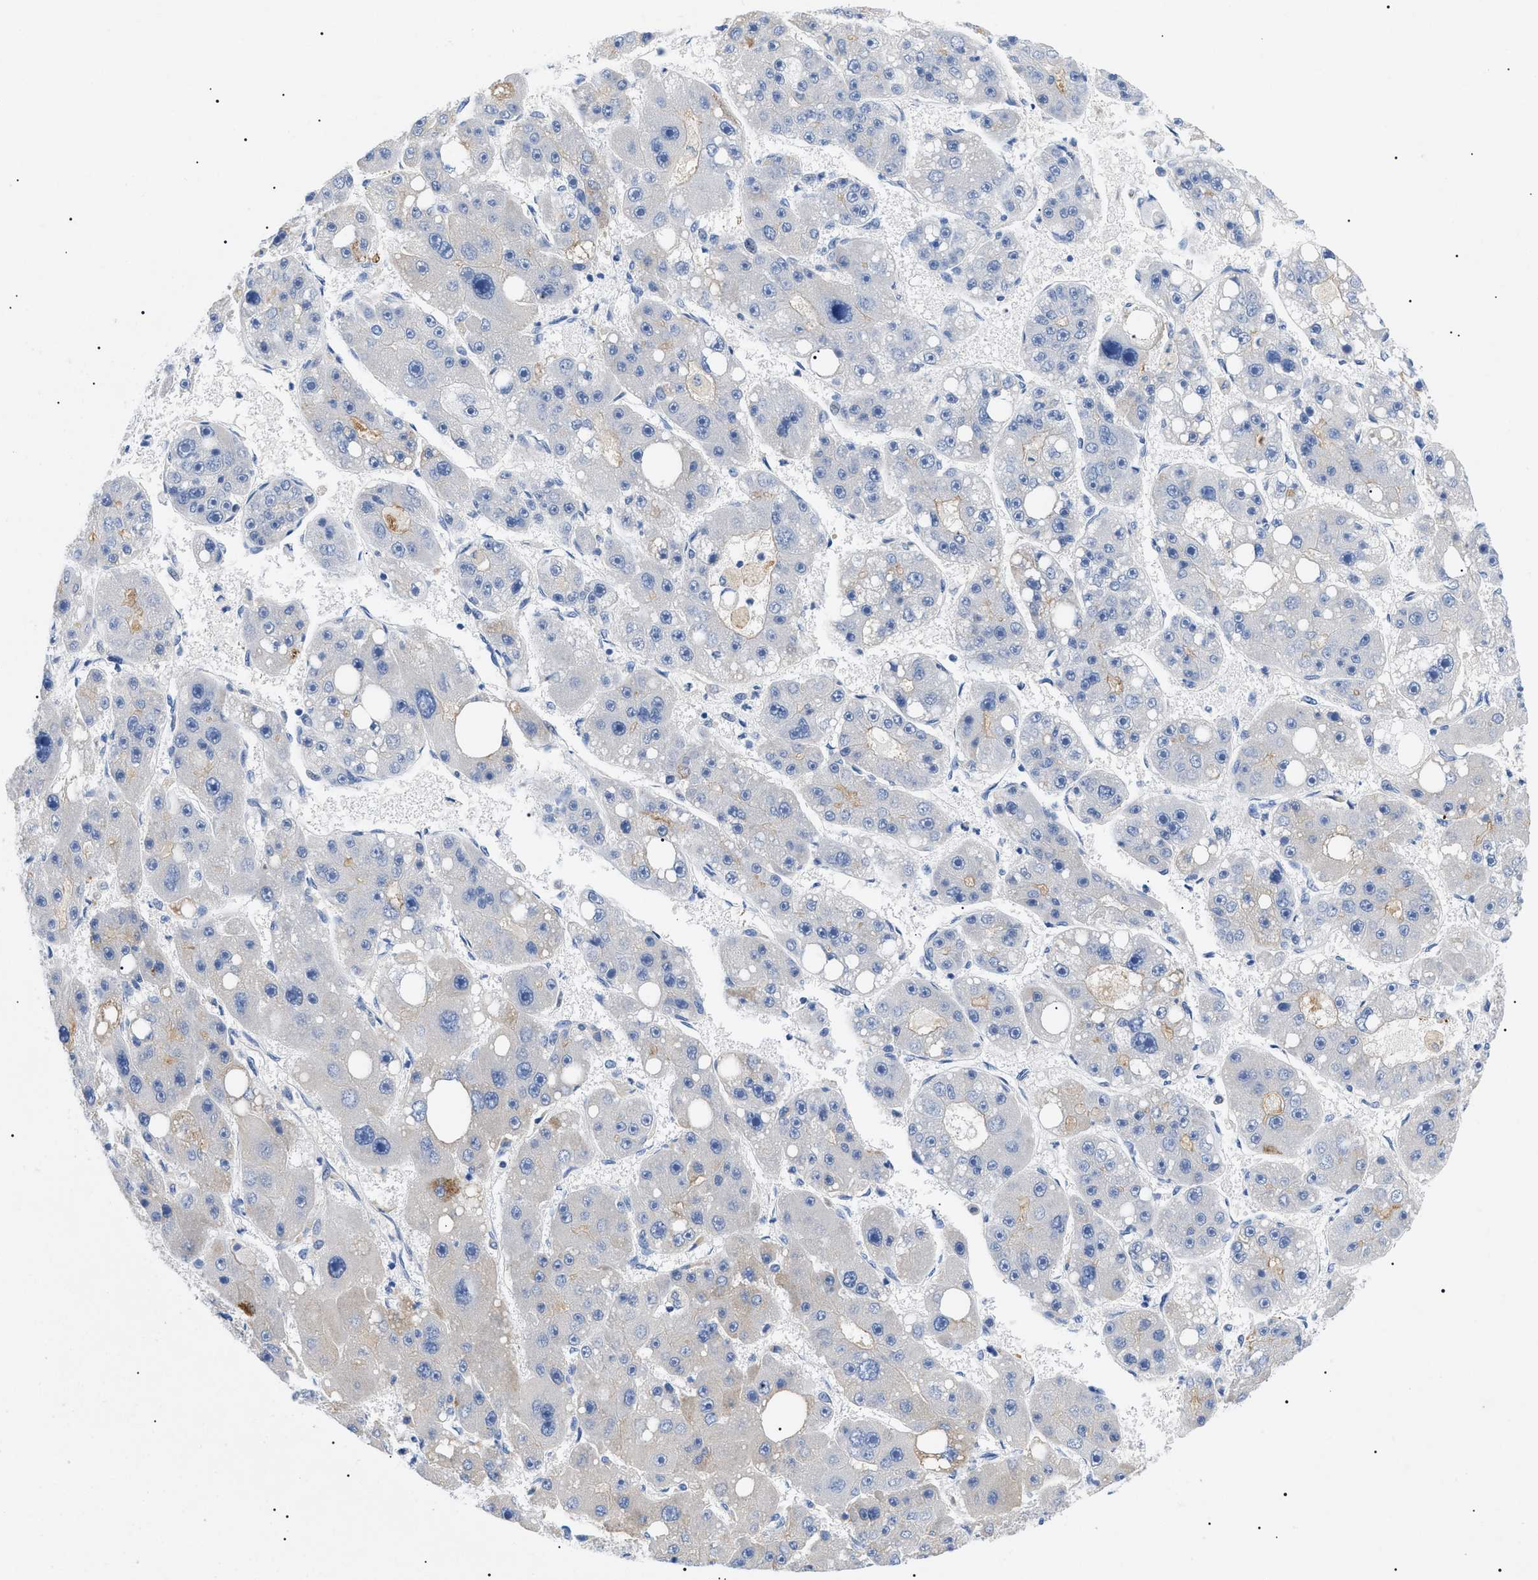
{"staining": {"intensity": "negative", "quantity": "none", "location": "none"}, "tissue": "liver cancer", "cell_type": "Tumor cells", "image_type": "cancer", "snomed": [{"axis": "morphology", "description": "Carcinoma, Hepatocellular, NOS"}, {"axis": "topography", "description": "Liver"}], "caption": "Liver cancer was stained to show a protein in brown. There is no significant expression in tumor cells.", "gene": "ACKR1", "patient": {"sex": "female", "age": 61}}